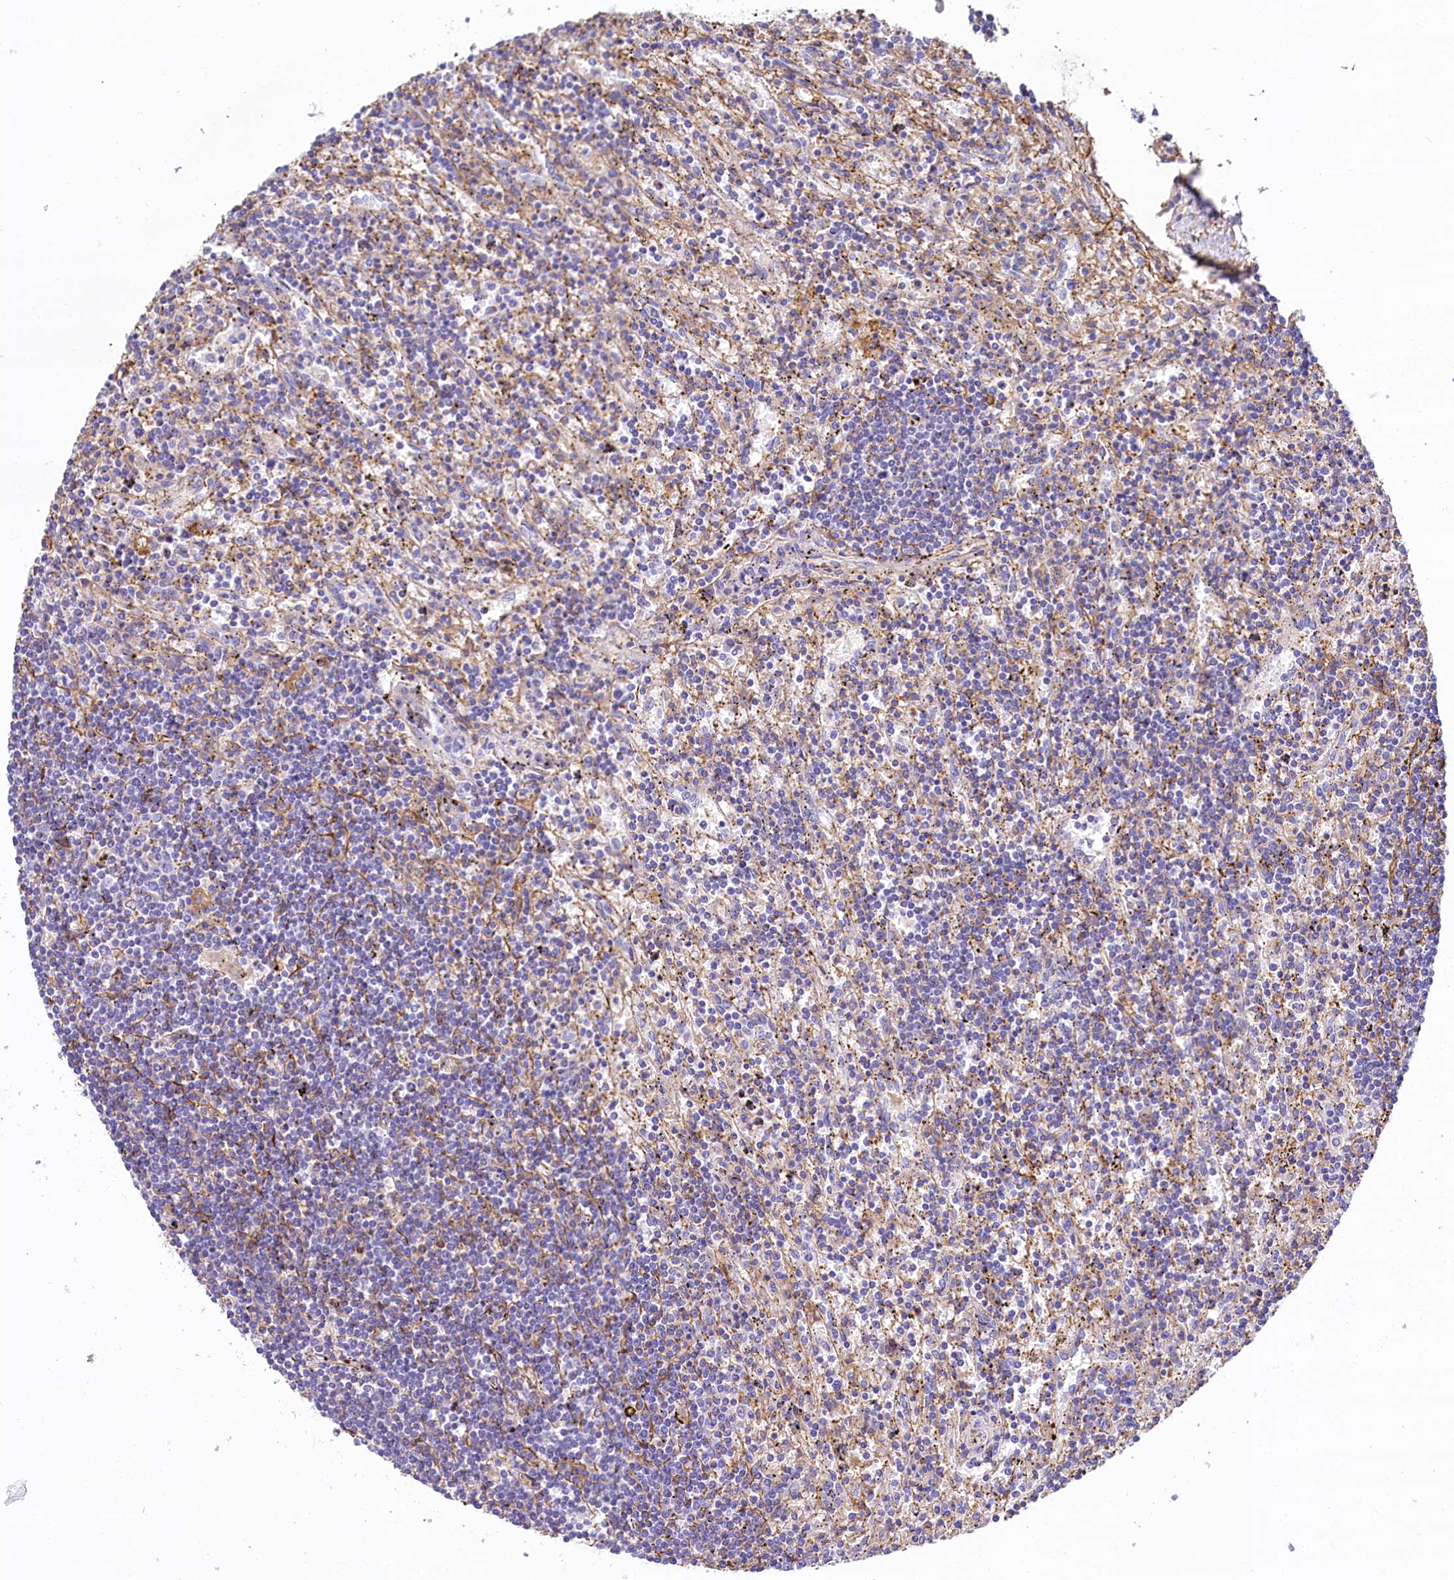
{"staining": {"intensity": "negative", "quantity": "none", "location": "none"}, "tissue": "lymphoma", "cell_type": "Tumor cells", "image_type": "cancer", "snomed": [{"axis": "morphology", "description": "Malignant lymphoma, non-Hodgkin's type, Low grade"}, {"axis": "topography", "description": "Spleen"}], "caption": "DAB immunohistochemical staining of human malignant lymphoma, non-Hodgkin's type (low-grade) demonstrates no significant positivity in tumor cells.", "gene": "FCHSD2", "patient": {"sex": "male", "age": 76}}